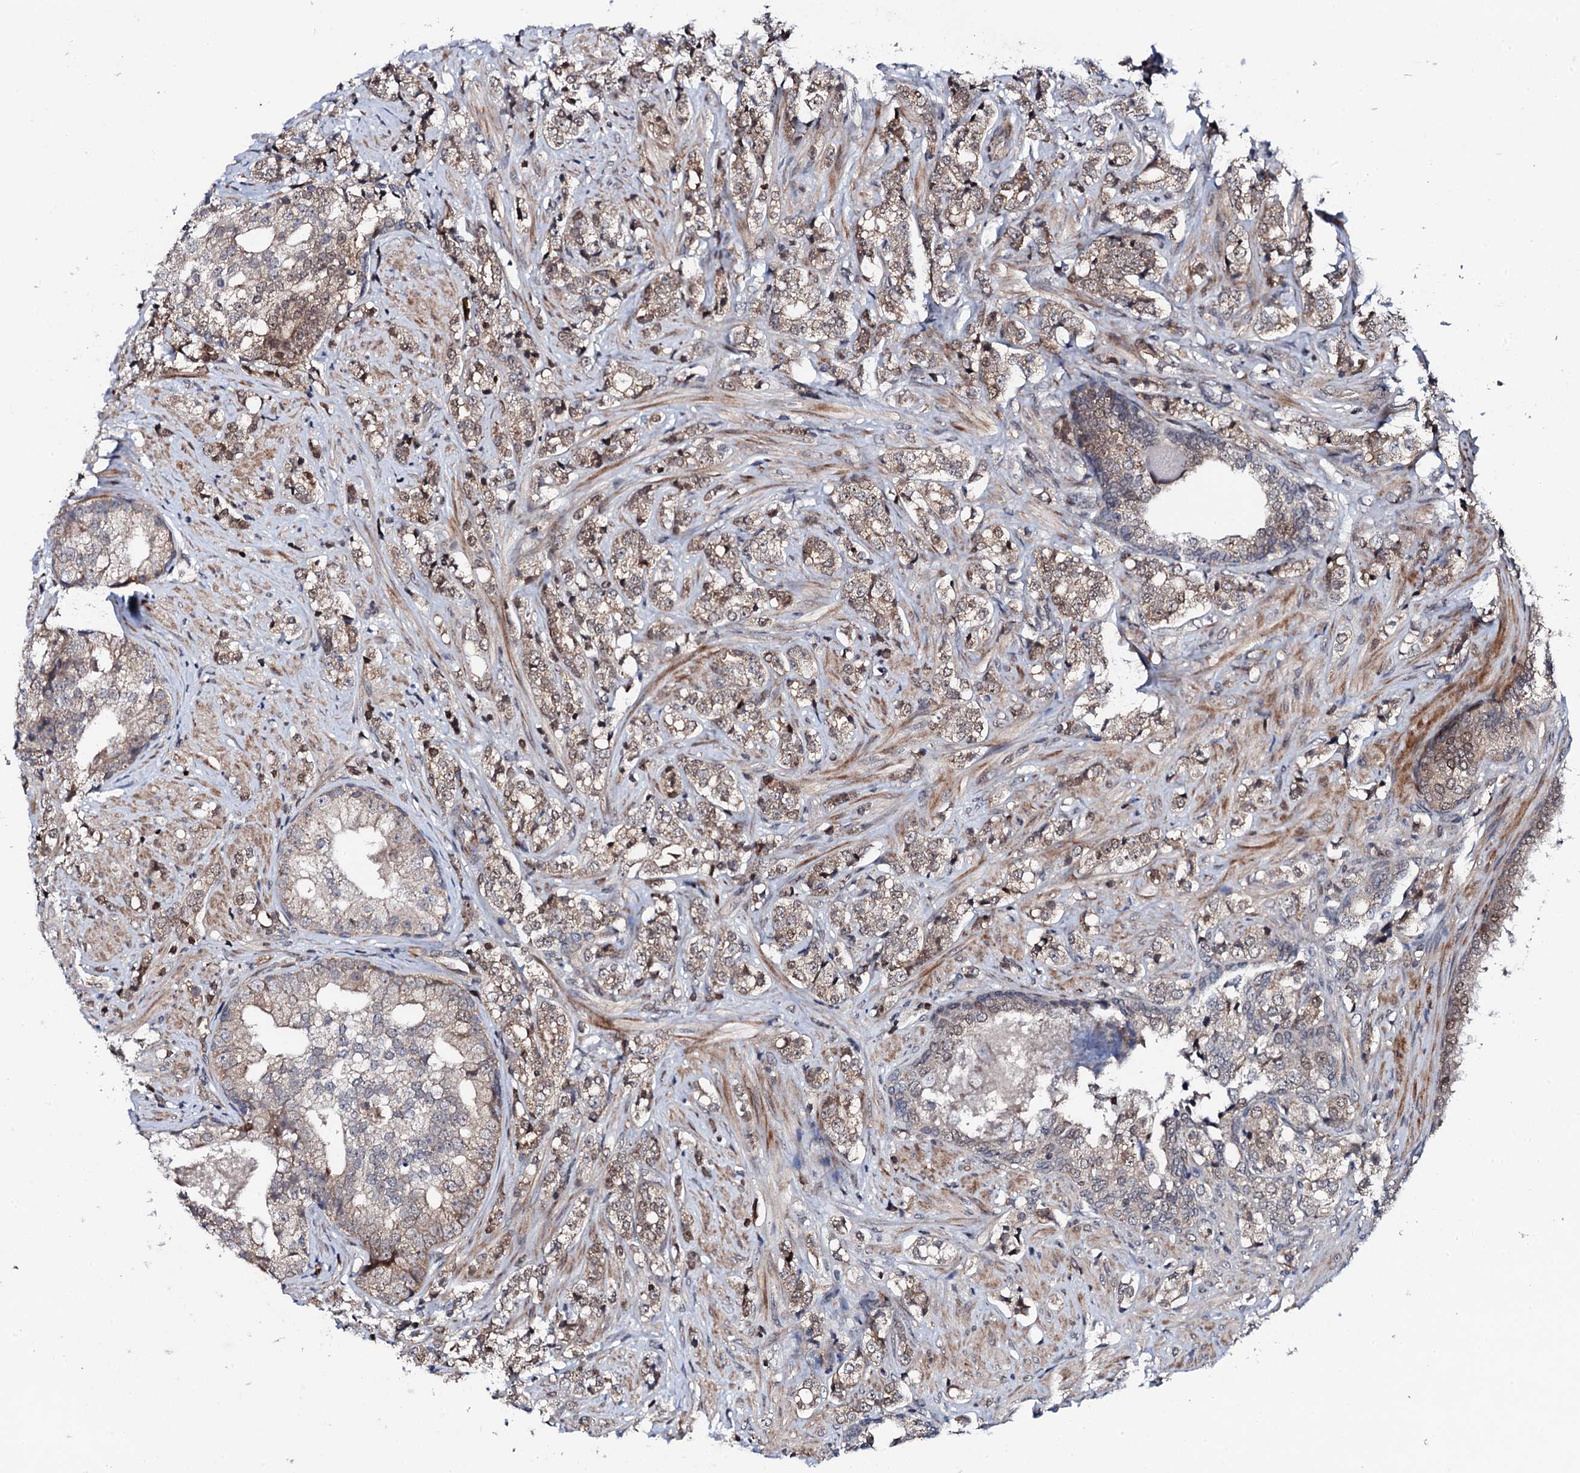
{"staining": {"intensity": "weak", "quantity": ">75%", "location": "cytoplasmic/membranous,nuclear"}, "tissue": "prostate cancer", "cell_type": "Tumor cells", "image_type": "cancer", "snomed": [{"axis": "morphology", "description": "Adenocarcinoma, High grade"}, {"axis": "topography", "description": "Prostate"}], "caption": "High-magnification brightfield microscopy of prostate adenocarcinoma (high-grade) stained with DAB (brown) and counterstained with hematoxylin (blue). tumor cells exhibit weak cytoplasmic/membranous and nuclear positivity is present in approximately>75% of cells.", "gene": "FAM111A", "patient": {"sex": "male", "age": 69}}